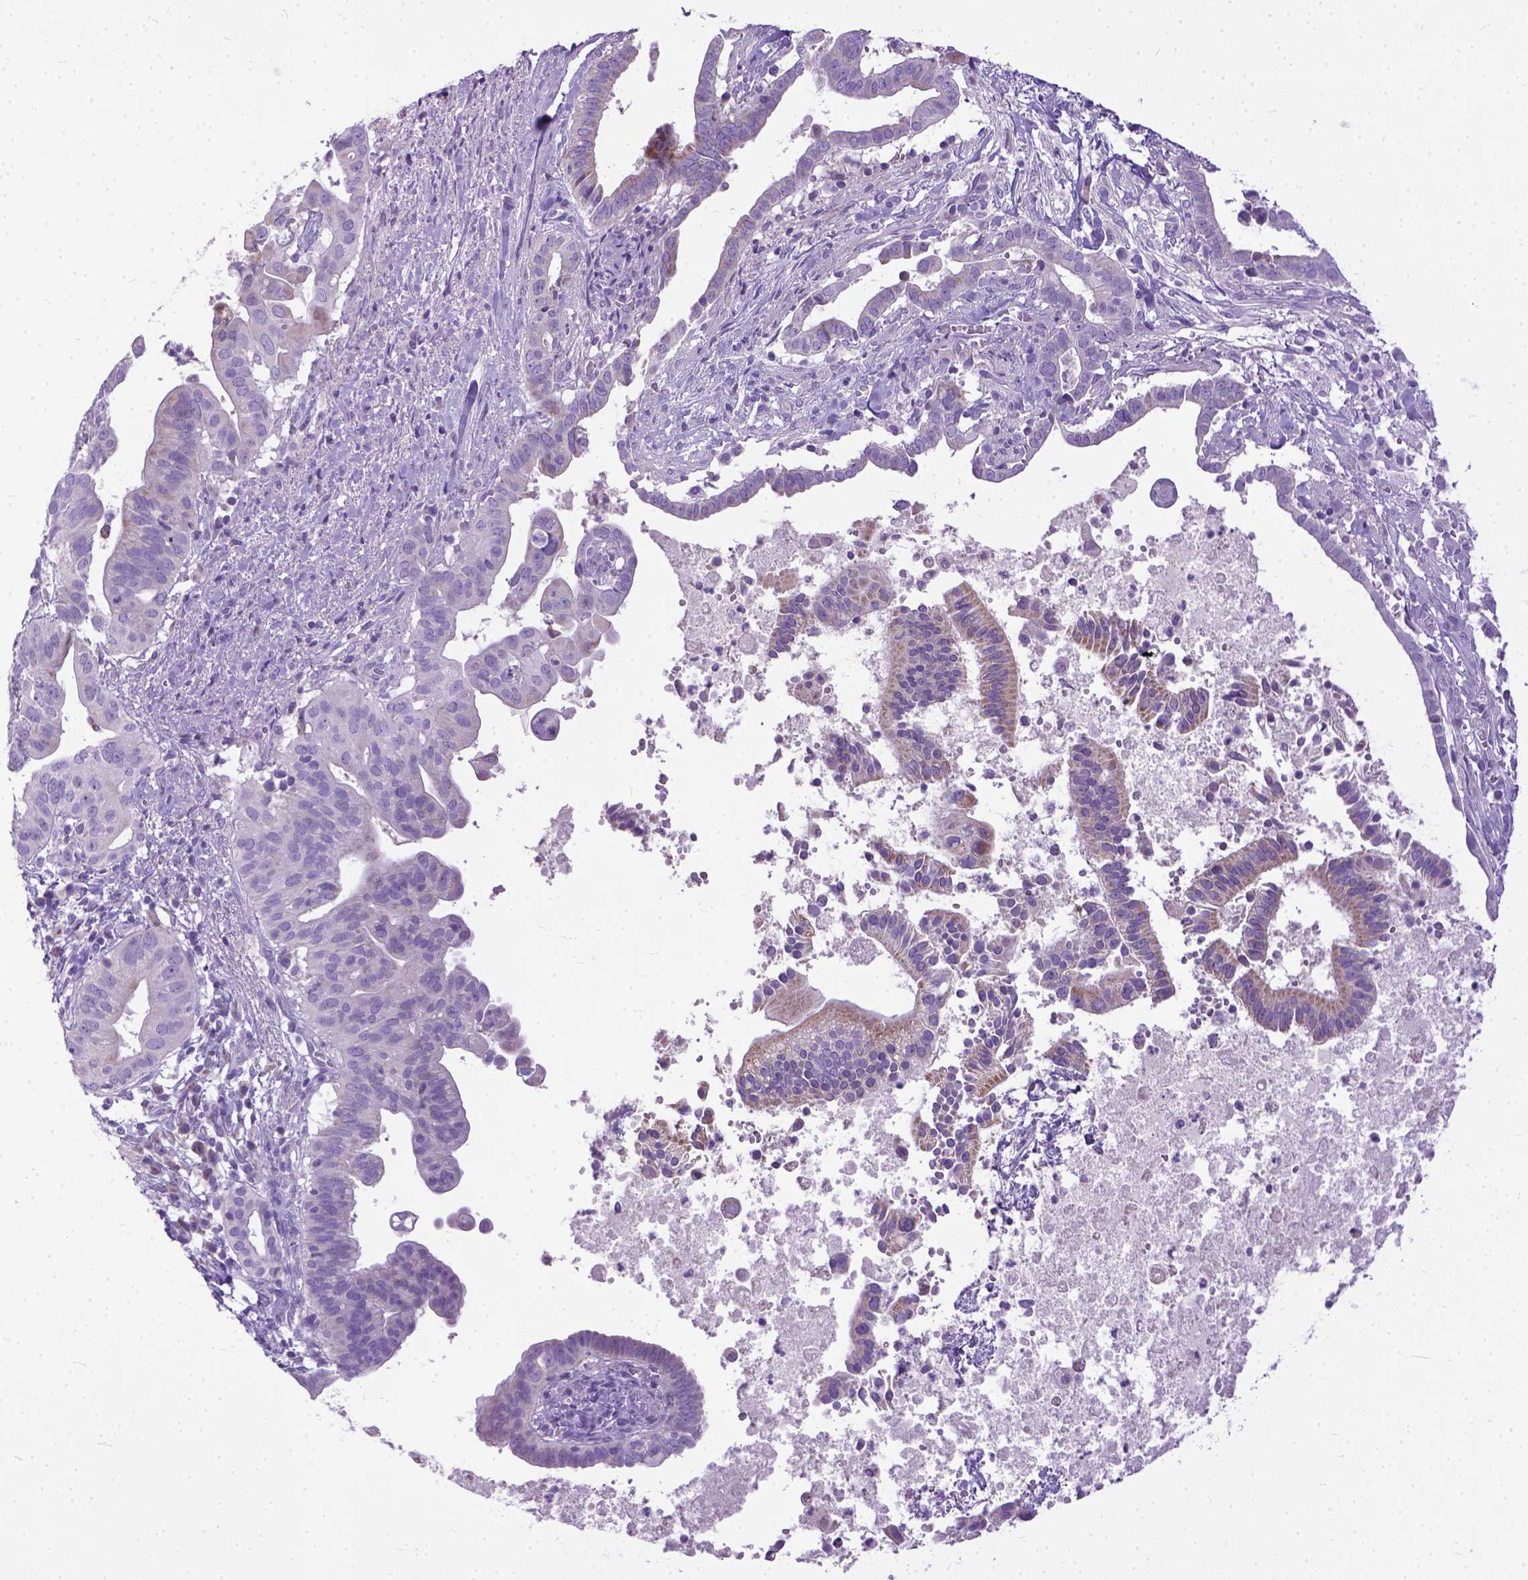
{"staining": {"intensity": "negative", "quantity": "none", "location": "none"}, "tissue": "pancreatic cancer", "cell_type": "Tumor cells", "image_type": "cancer", "snomed": [{"axis": "morphology", "description": "Adenocarcinoma, NOS"}, {"axis": "topography", "description": "Pancreas"}], "caption": "There is no significant positivity in tumor cells of pancreatic adenocarcinoma. The staining is performed using DAB (3,3'-diaminobenzidine) brown chromogen with nuclei counter-stained in using hematoxylin.", "gene": "PLK5", "patient": {"sex": "male", "age": 61}}